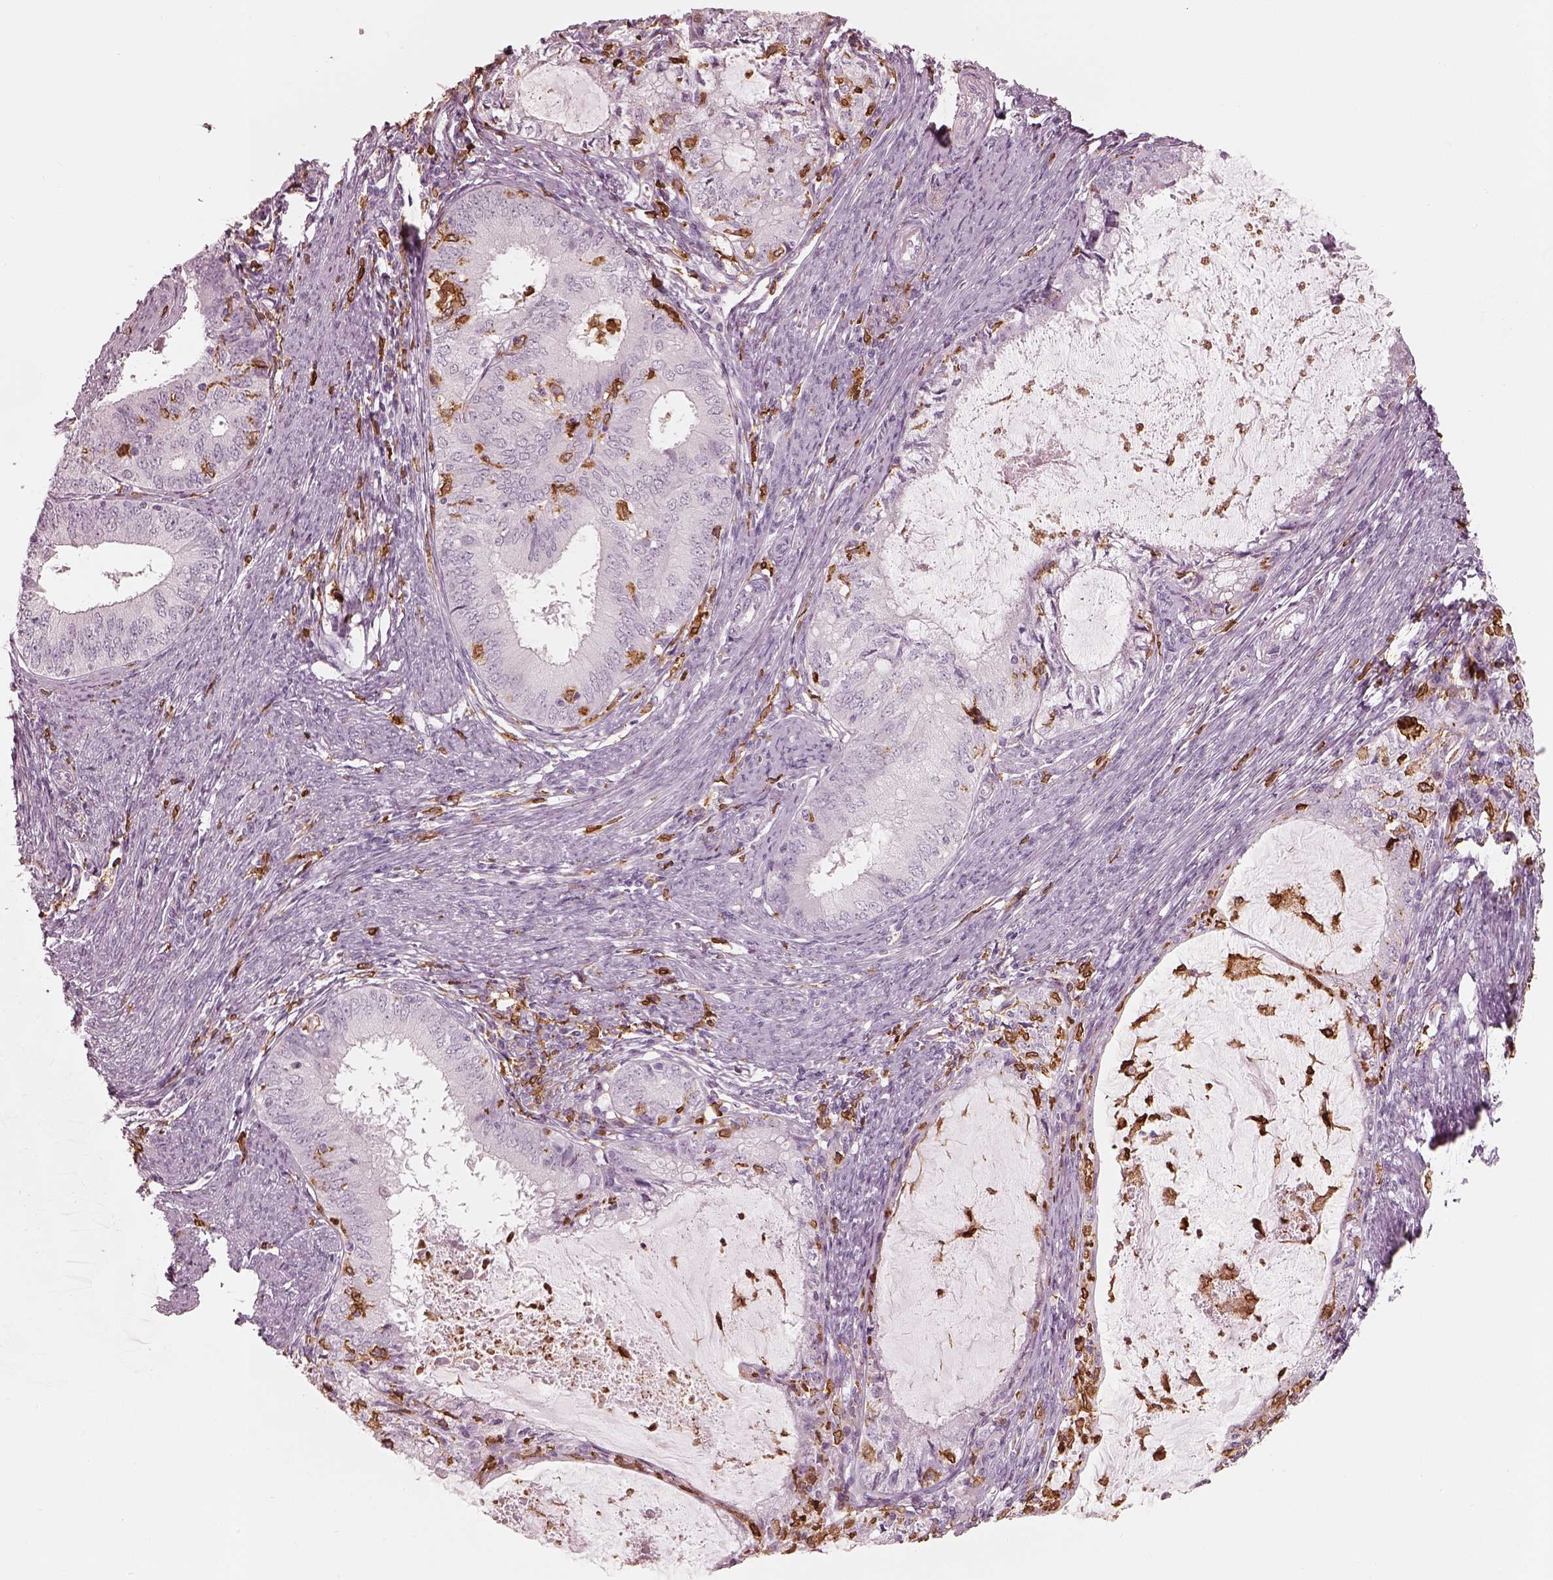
{"staining": {"intensity": "negative", "quantity": "none", "location": "none"}, "tissue": "endometrial cancer", "cell_type": "Tumor cells", "image_type": "cancer", "snomed": [{"axis": "morphology", "description": "Adenocarcinoma, NOS"}, {"axis": "topography", "description": "Endometrium"}], "caption": "The image displays no staining of tumor cells in endometrial adenocarcinoma. Nuclei are stained in blue.", "gene": "ALOX5", "patient": {"sex": "female", "age": 57}}